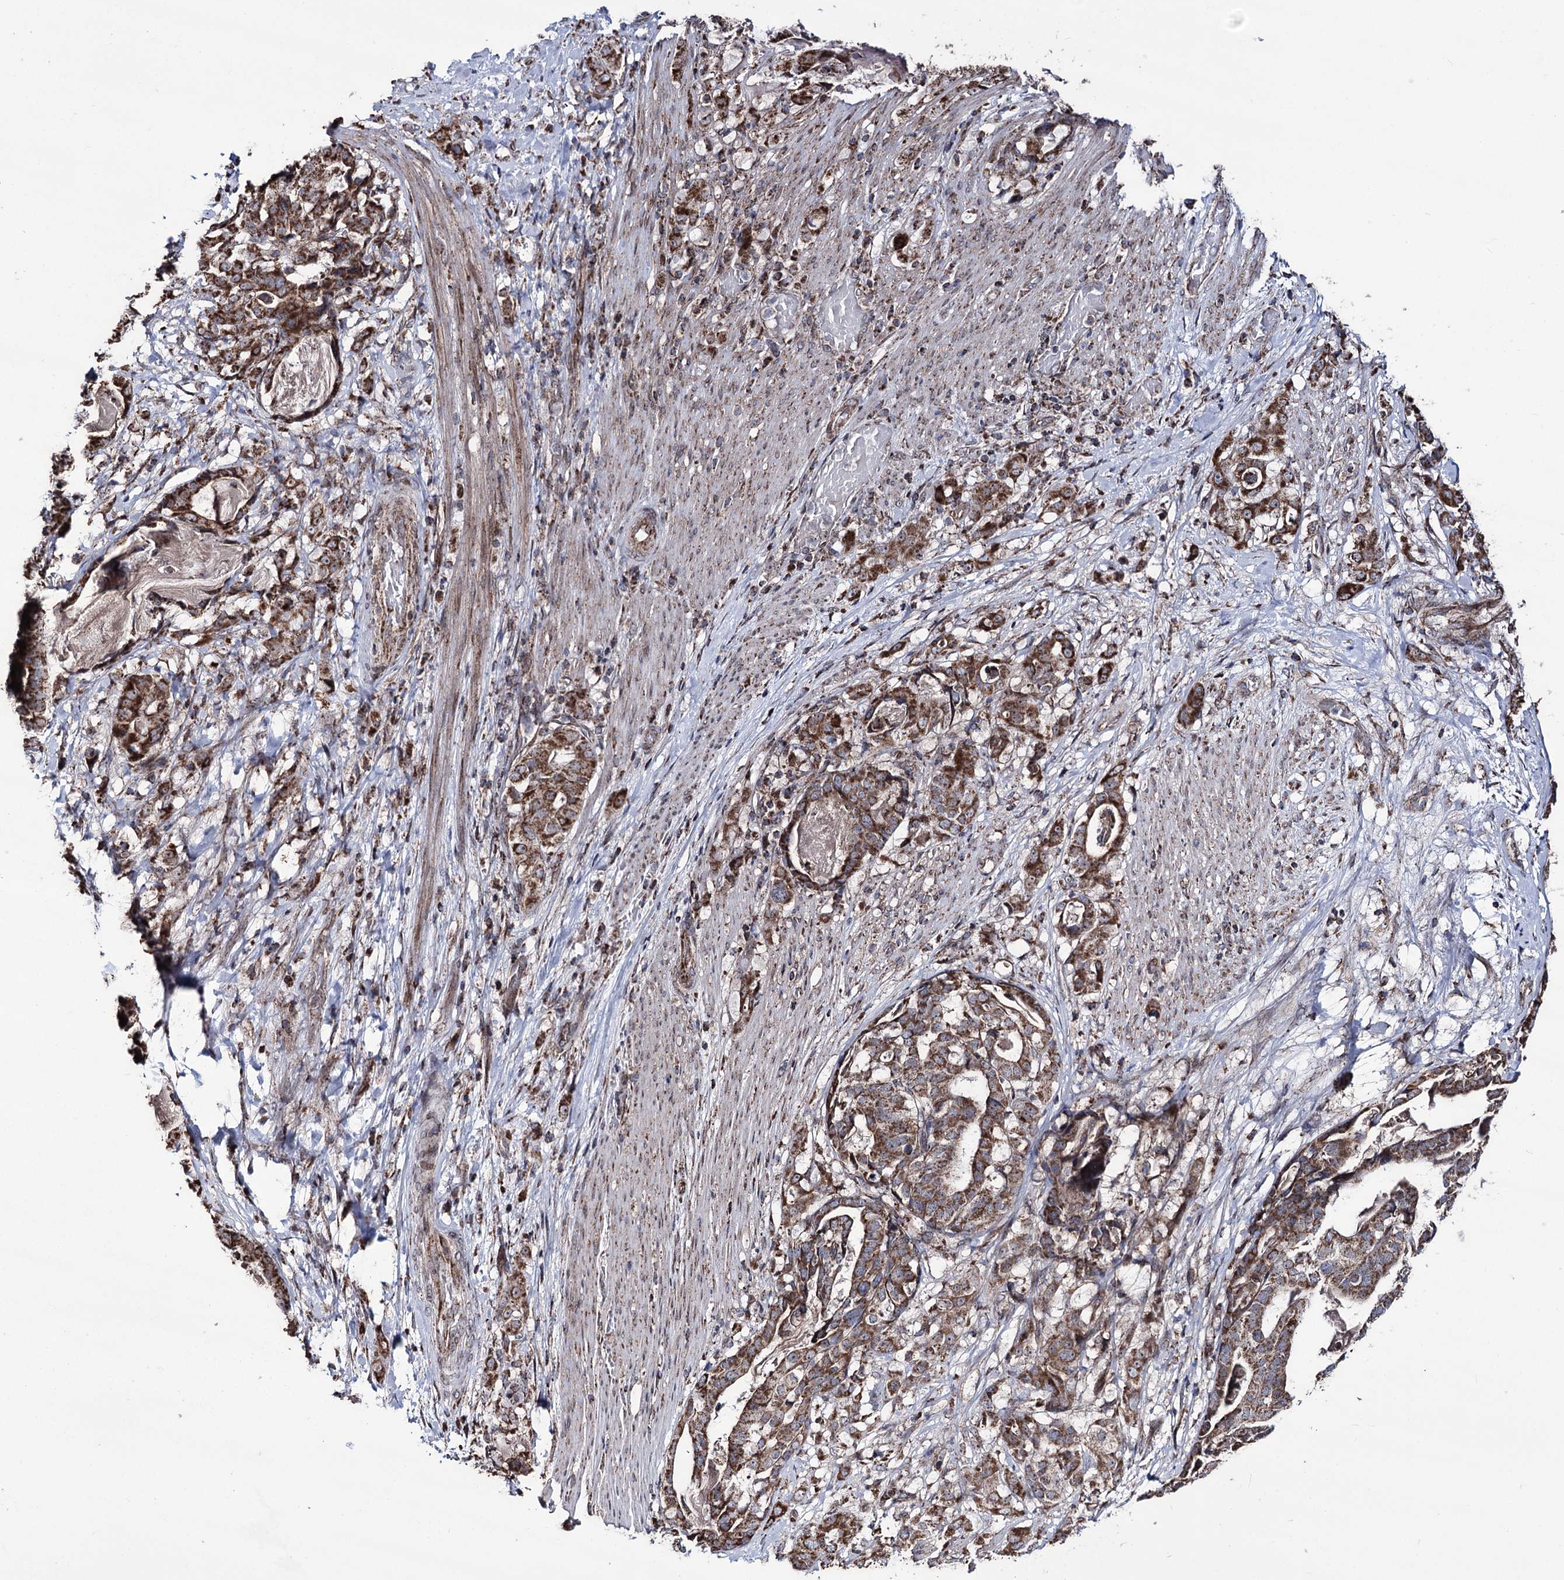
{"staining": {"intensity": "moderate", "quantity": ">75%", "location": "cytoplasmic/membranous"}, "tissue": "stomach cancer", "cell_type": "Tumor cells", "image_type": "cancer", "snomed": [{"axis": "morphology", "description": "Adenocarcinoma, NOS"}, {"axis": "topography", "description": "Stomach"}], "caption": "Brown immunohistochemical staining in stomach adenocarcinoma exhibits moderate cytoplasmic/membranous staining in about >75% of tumor cells. (DAB (3,3'-diaminobenzidine) IHC with brightfield microscopy, high magnification).", "gene": "CREB3L4", "patient": {"sex": "male", "age": 48}}